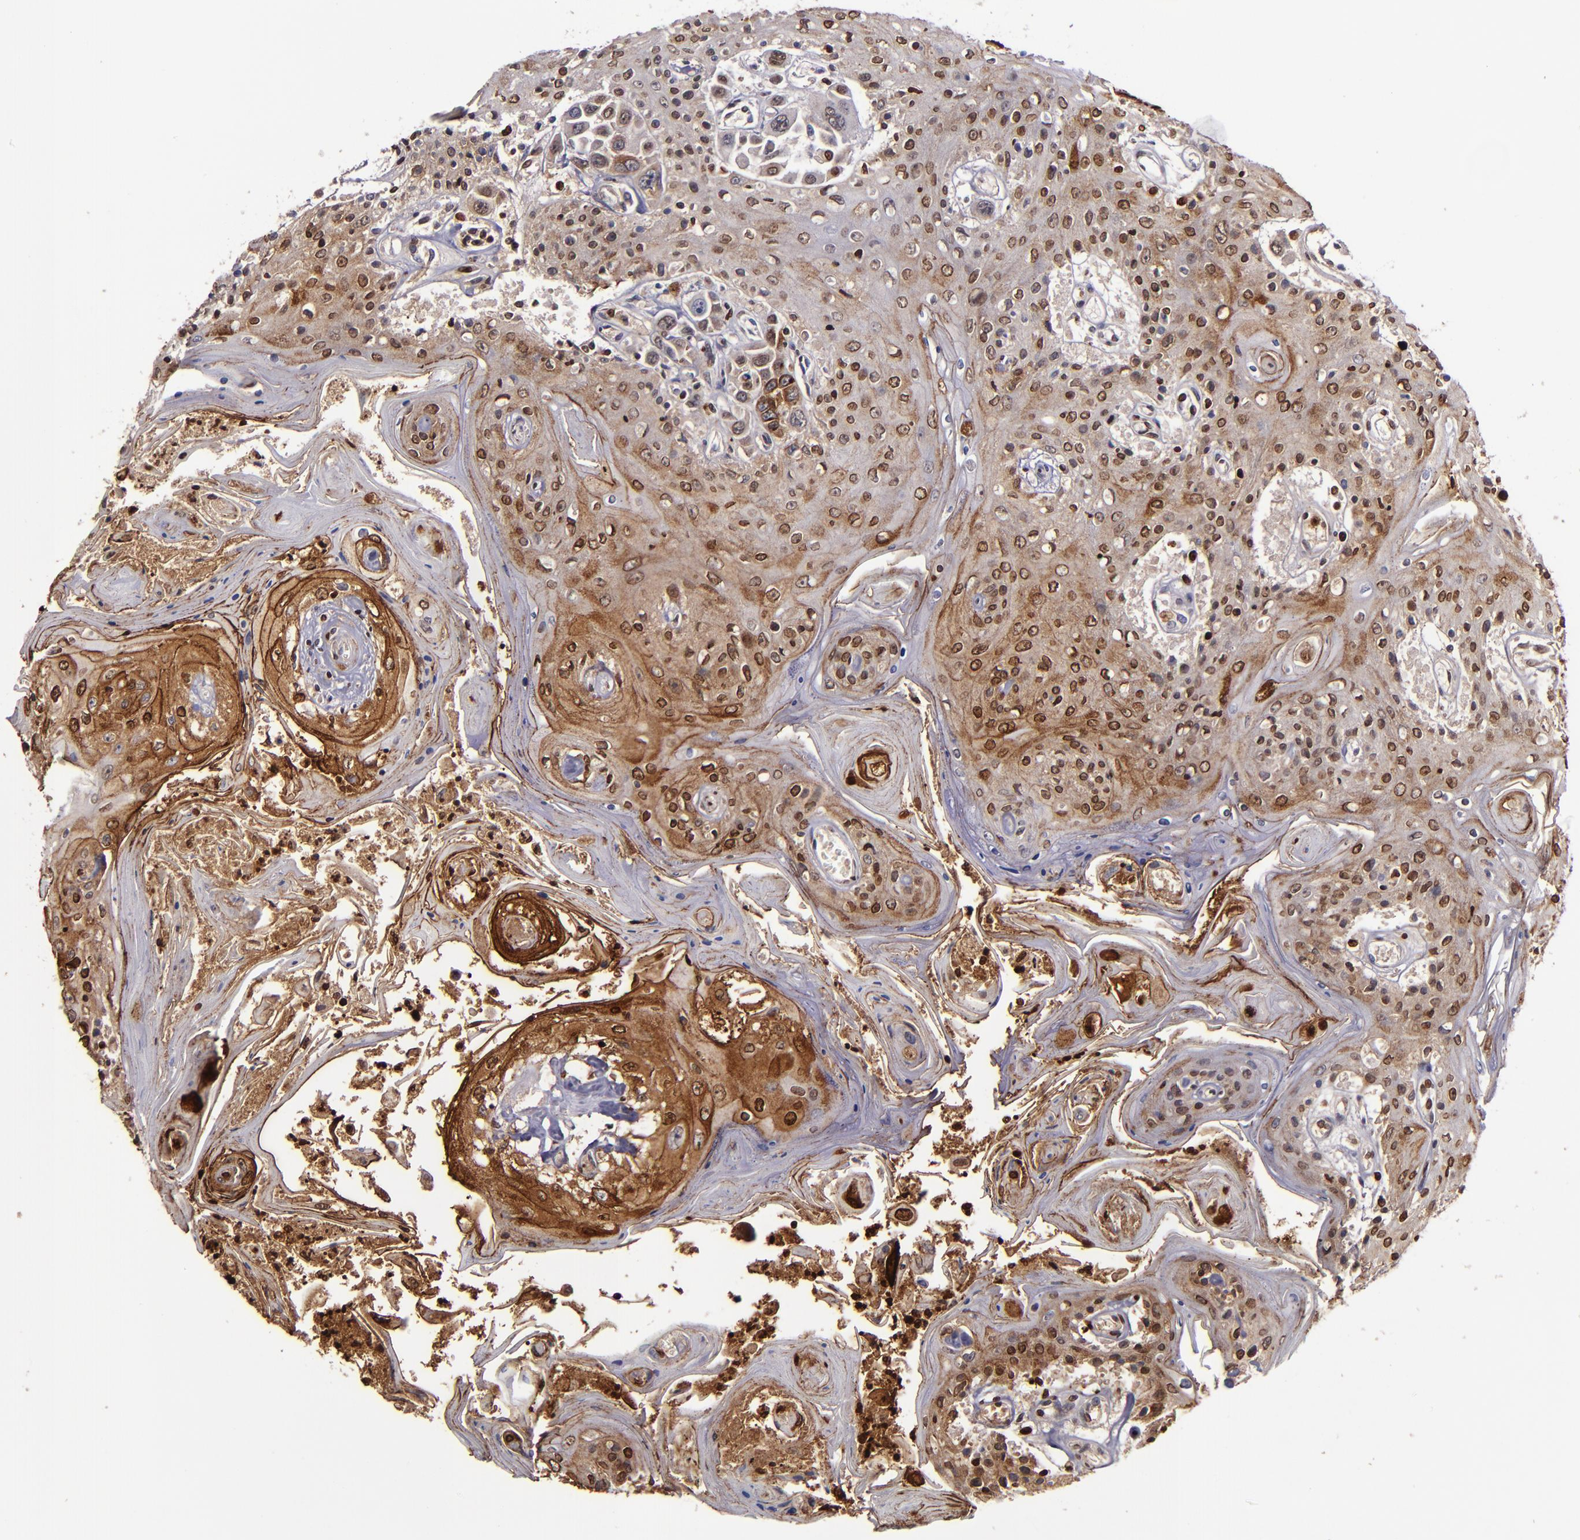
{"staining": {"intensity": "strong", "quantity": ">75%", "location": "cytoplasmic/membranous"}, "tissue": "head and neck cancer", "cell_type": "Tumor cells", "image_type": "cancer", "snomed": [{"axis": "morphology", "description": "Squamous cell carcinoma, NOS"}, {"axis": "topography", "description": "Oral tissue"}, {"axis": "topography", "description": "Head-Neck"}], "caption": "DAB immunohistochemical staining of head and neck squamous cell carcinoma displays strong cytoplasmic/membranous protein expression in about >75% of tumor cells. The protein of interest is stained brown, and the nuclei are stained in blue (DAB IHC with brightfield microscopy, high magnification).", "gene": "MFGE8", "patient": {"sex": "female", "age": 76}}